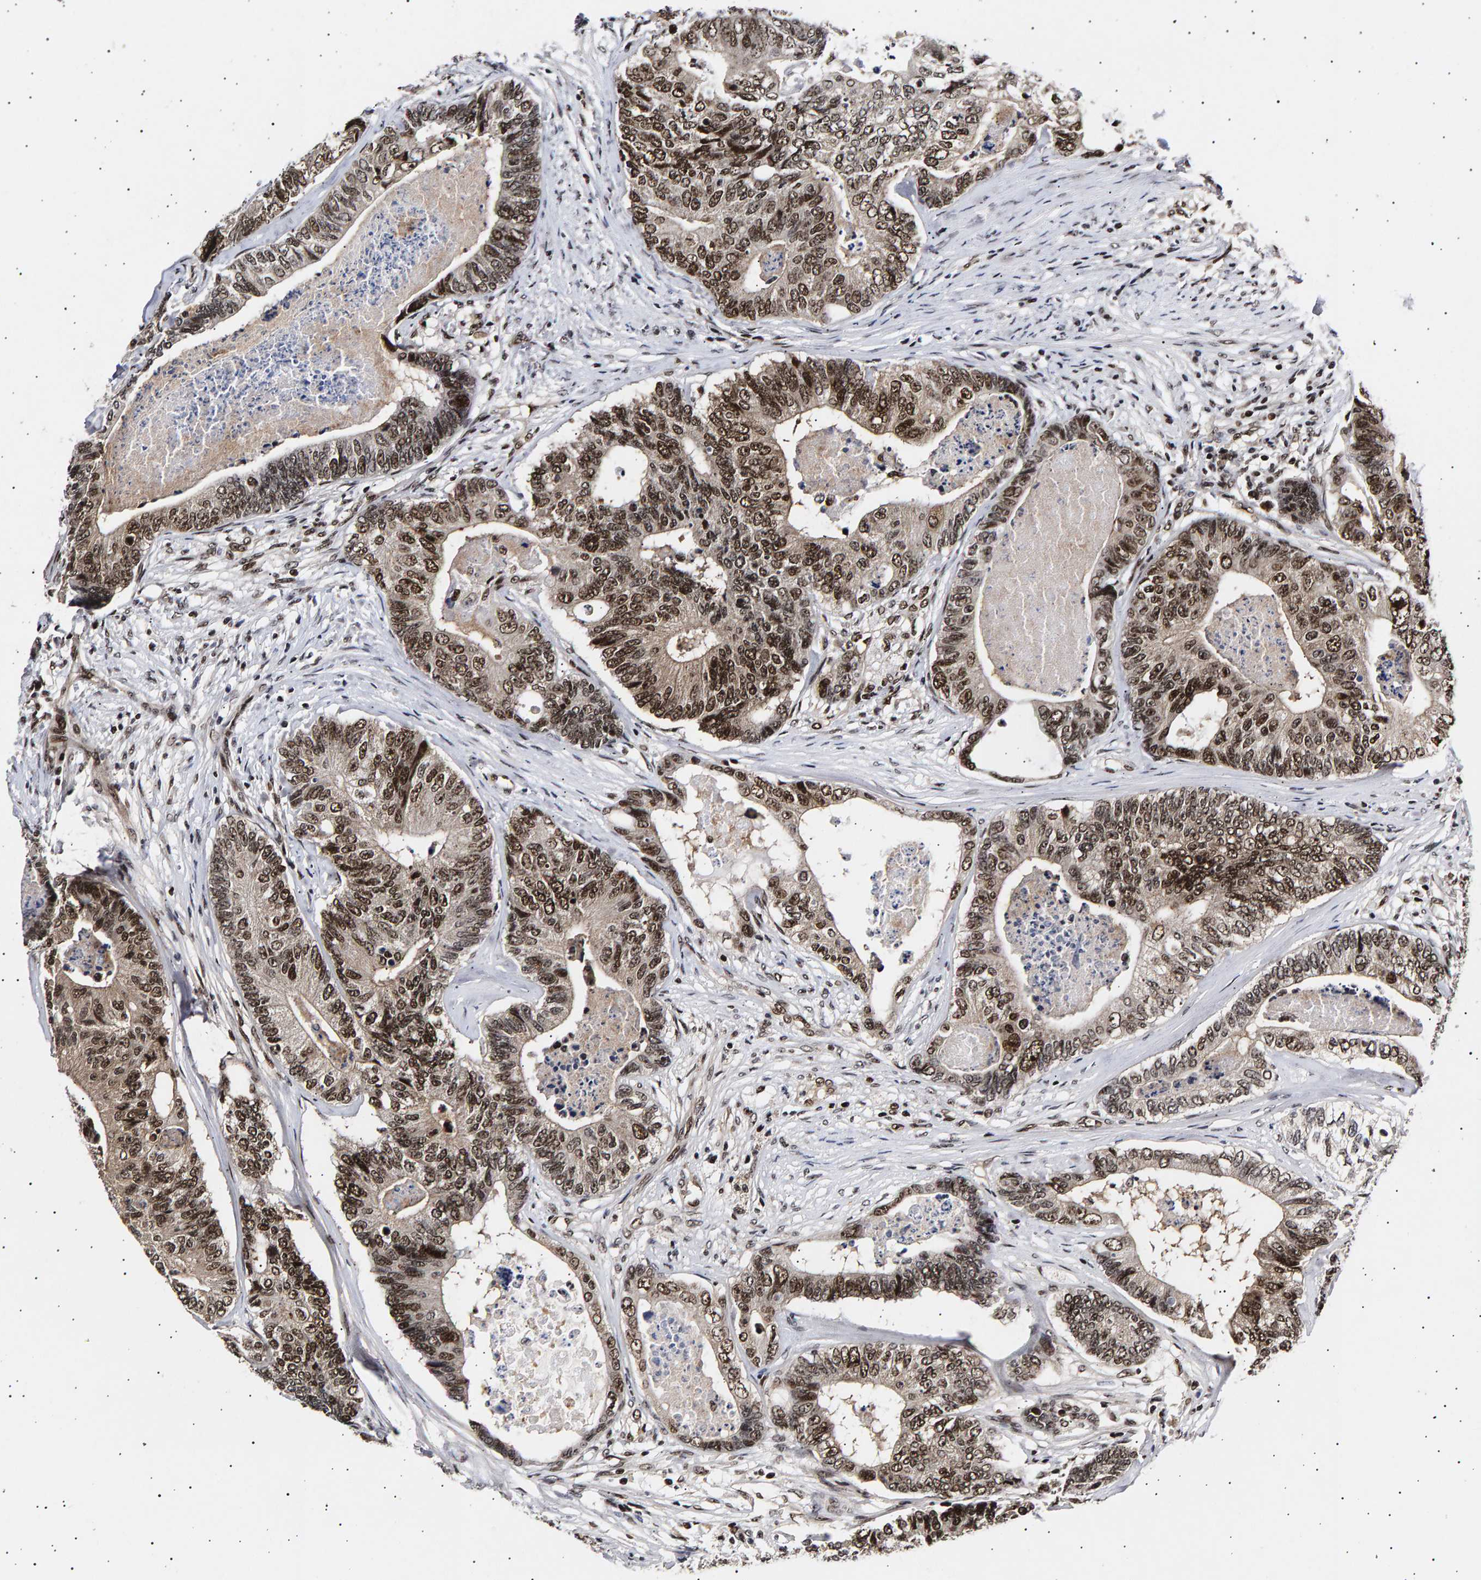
{"staining": {"intensity": "moderate", "quantity": ">75%", "location": "nuclear"}, "tissue": "colorectal cancer", "cell_type": "Tumor cells", "image_type": "cancer", "snomed": [{"axis": "morphology", "description": "Adenocarcinoma, NOS"}, {"axis": "topography", "description": "Colon"}], "caption": "This is an image of immunohistochemistry staining of colorectal cancer, which shows moderate staining in the nuclear of tumor cells.", "gene": "ANKRD40", "patient": {"sex": "female", "age": 67}}